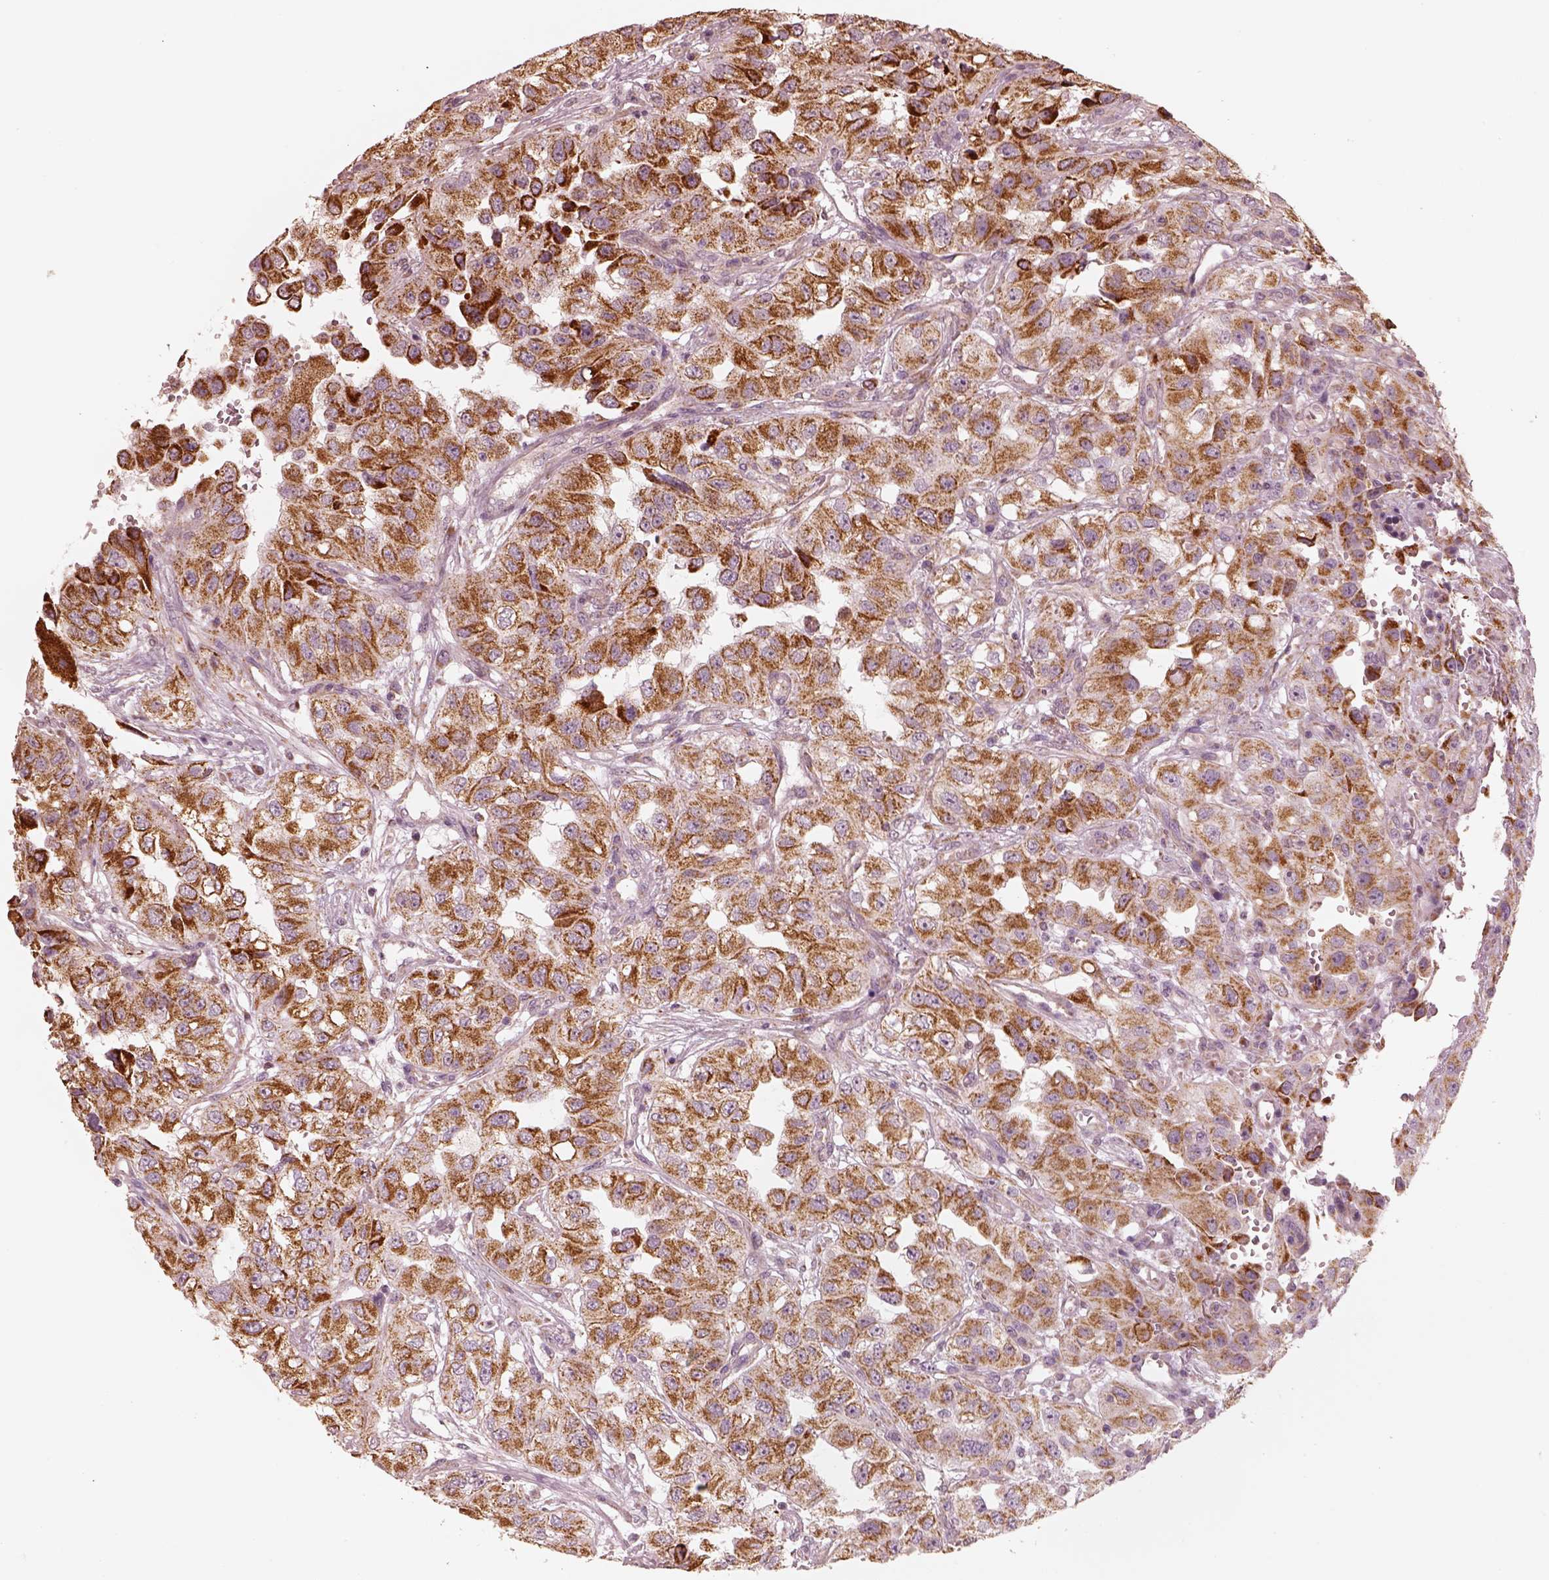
{"staining": {"intensity": "strong", "quantity": ">75%", "location": "cytoplasmic/membranous"}, "tissue": "renal cancer", "cell_type": "Tumor cells", "image_type": "cancer", "snomed": [{"axis": "morphology", "description": "Adenocarcinoma, NOS"}, {"axis": "topography", "description": "Kidney"}], "caption": "A photomicrograph showing strong cytoplasmic/membranous staining in approximately >75% of tumor cells in adenocarcinoma (renal), as visualized by brown immunohistochemical staining.", "gene": "ENTPD6", "patient": {"sex": "male", "age": 64}}